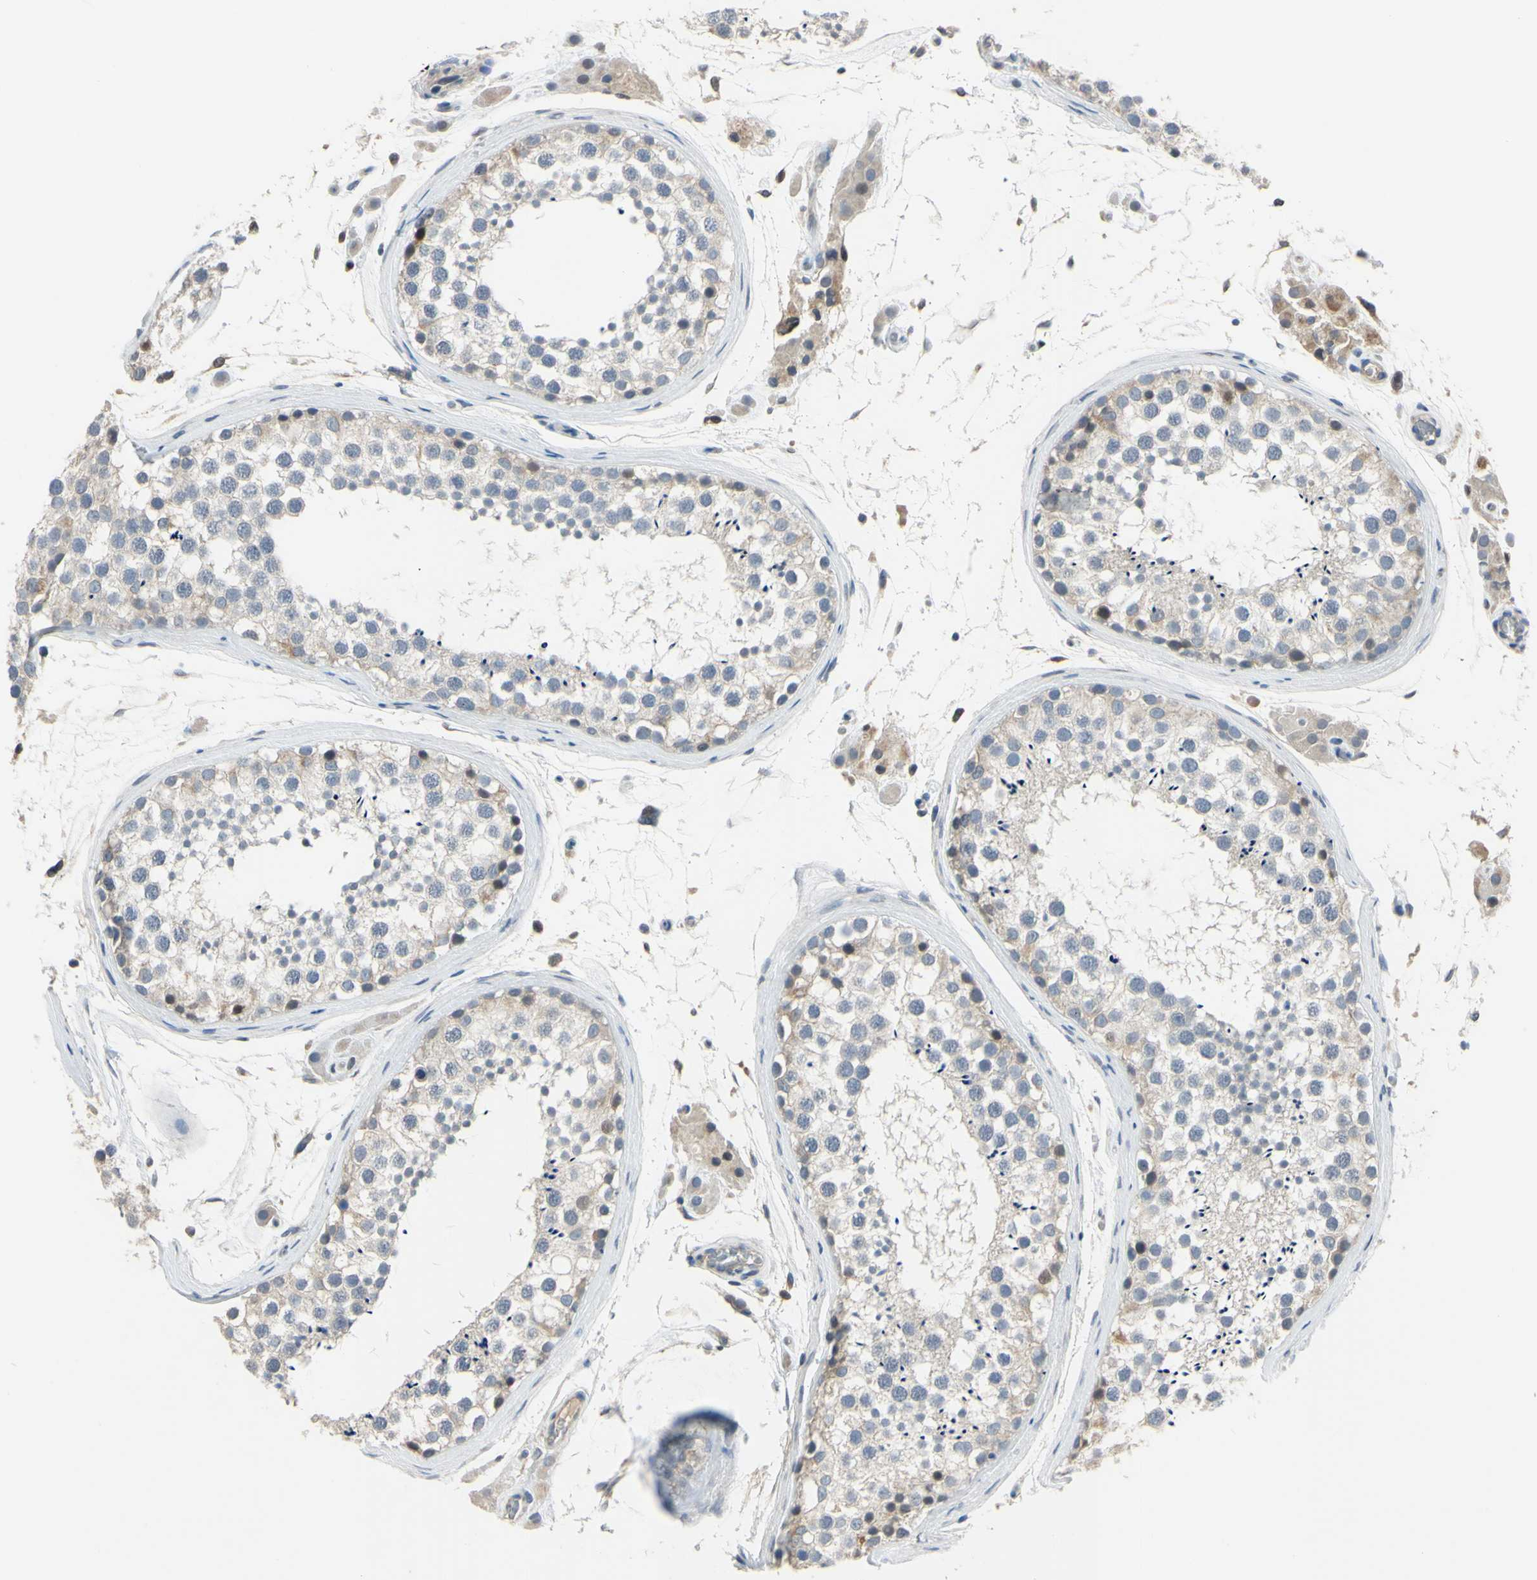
{"staining": {"intensity": "negative", "quantity": "none", "location": "none"}, "tissue": "testis", "cell_type": "Cells in seminiferous ducts", "image_type": "normal", "snomed": [{"axis": "morphology", "description": "Normal tissue, NOS"}, {"axis": "topography", "description": "Testis"}], "caption": "Testis stained for a protein using immunohistochemistry shows no positivity cells in seminiferous ducts.", "gene": "LHX9", "patient": {"sex": "male", "age": 46}}